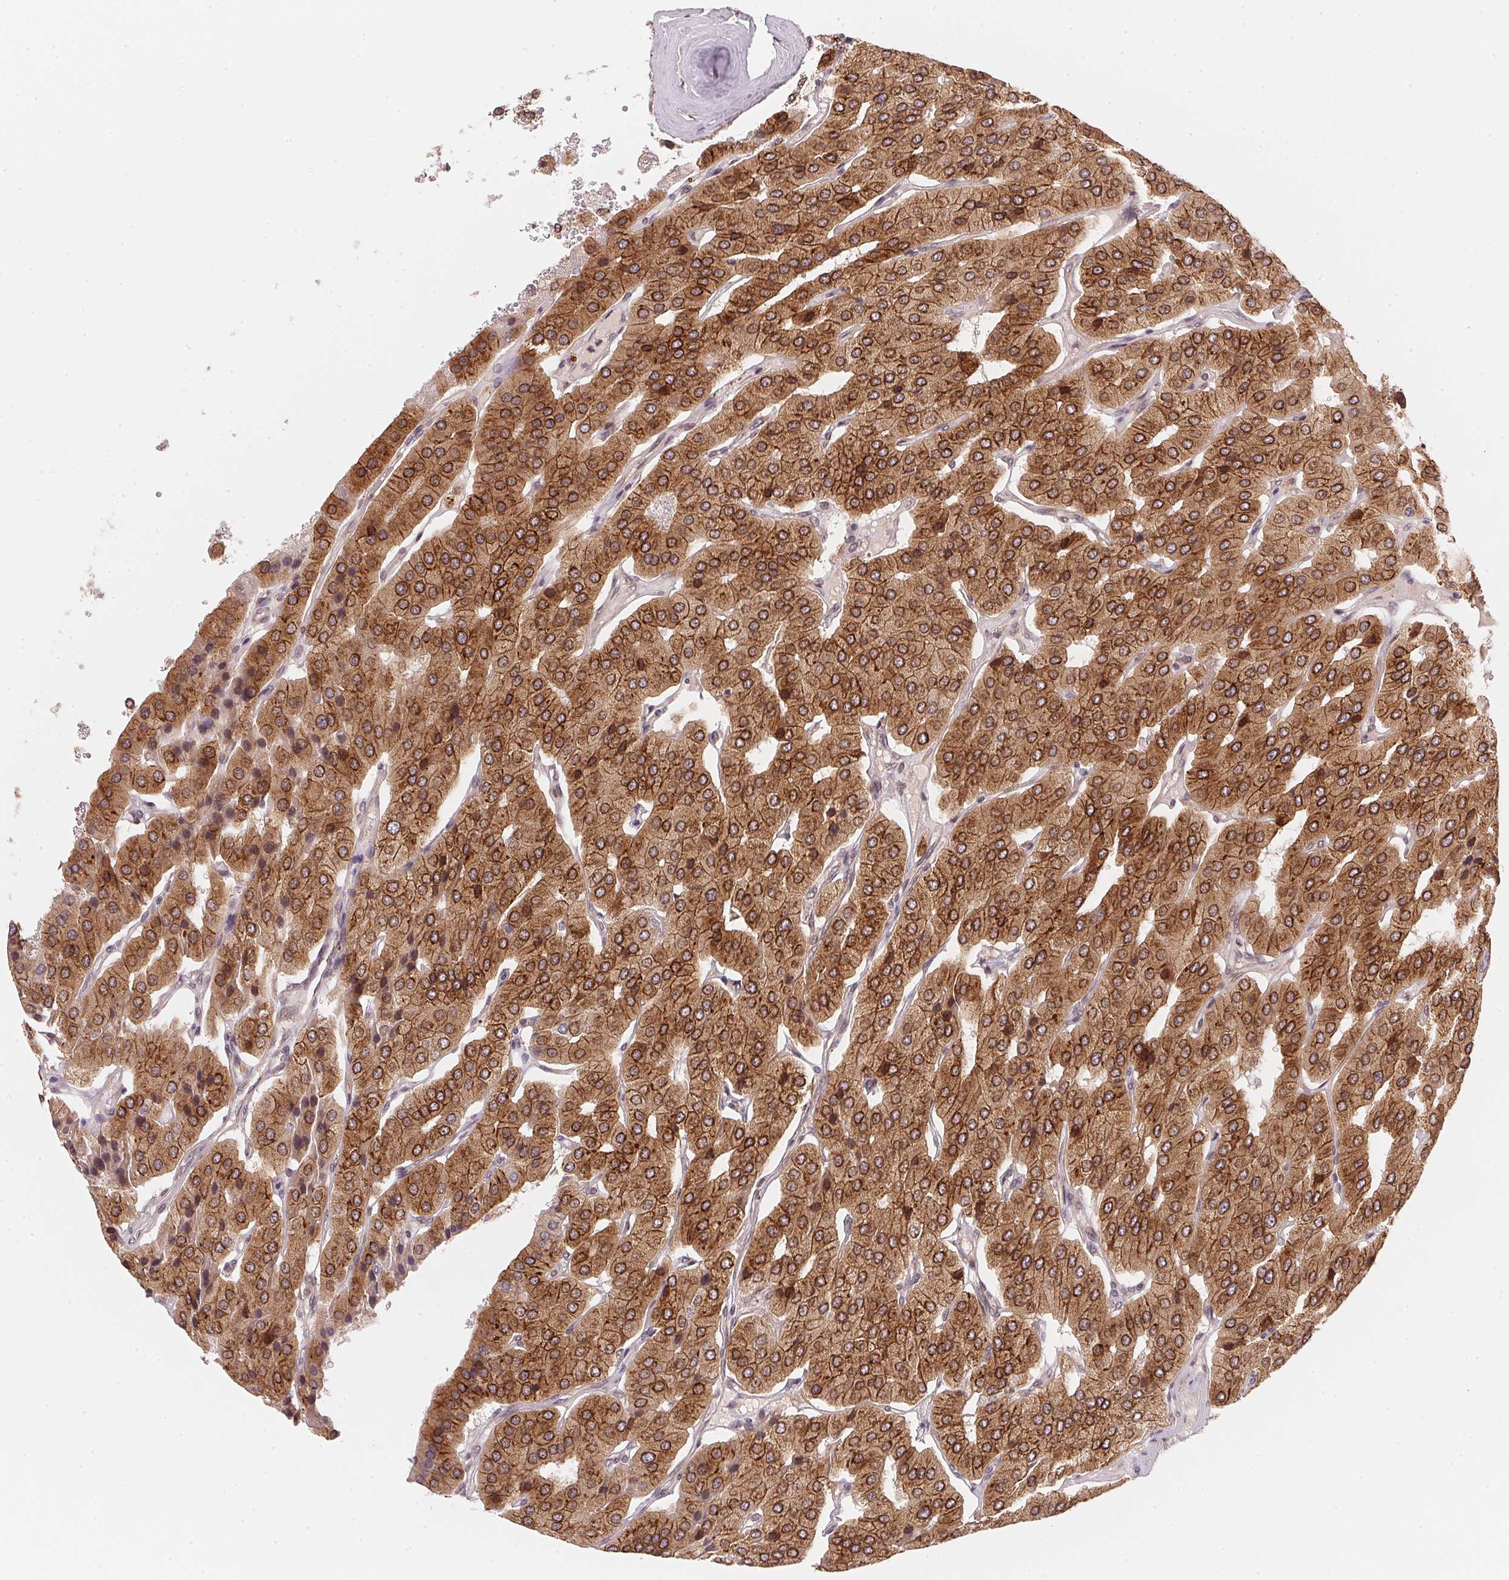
{"staining": {"intensity": "strong", "quantity": ">75%", "location": "cytoplasmic/membranous"}, "tissue": "parathyroid gland", "cell_type": "Glandular cells", "image_type": "normal", "snomed": [{"axis": "morphology", "description": "Normal tissue, NOS"}, {"axis": "morphology", "description": "Adenoma, NOS"}, {"axis": "topography", "description": "Parathyroid gland"}], "caption": "Protein staining of unremarkable parathyroid gland demonstrates strong cytoplasmic/membranous staining in about >75% of glandular cells. (brown staining indicates protein expression, while blue staining denotes nuclei).", "gene": "EI24", "patient": {"sex": "female", "age": 86}}